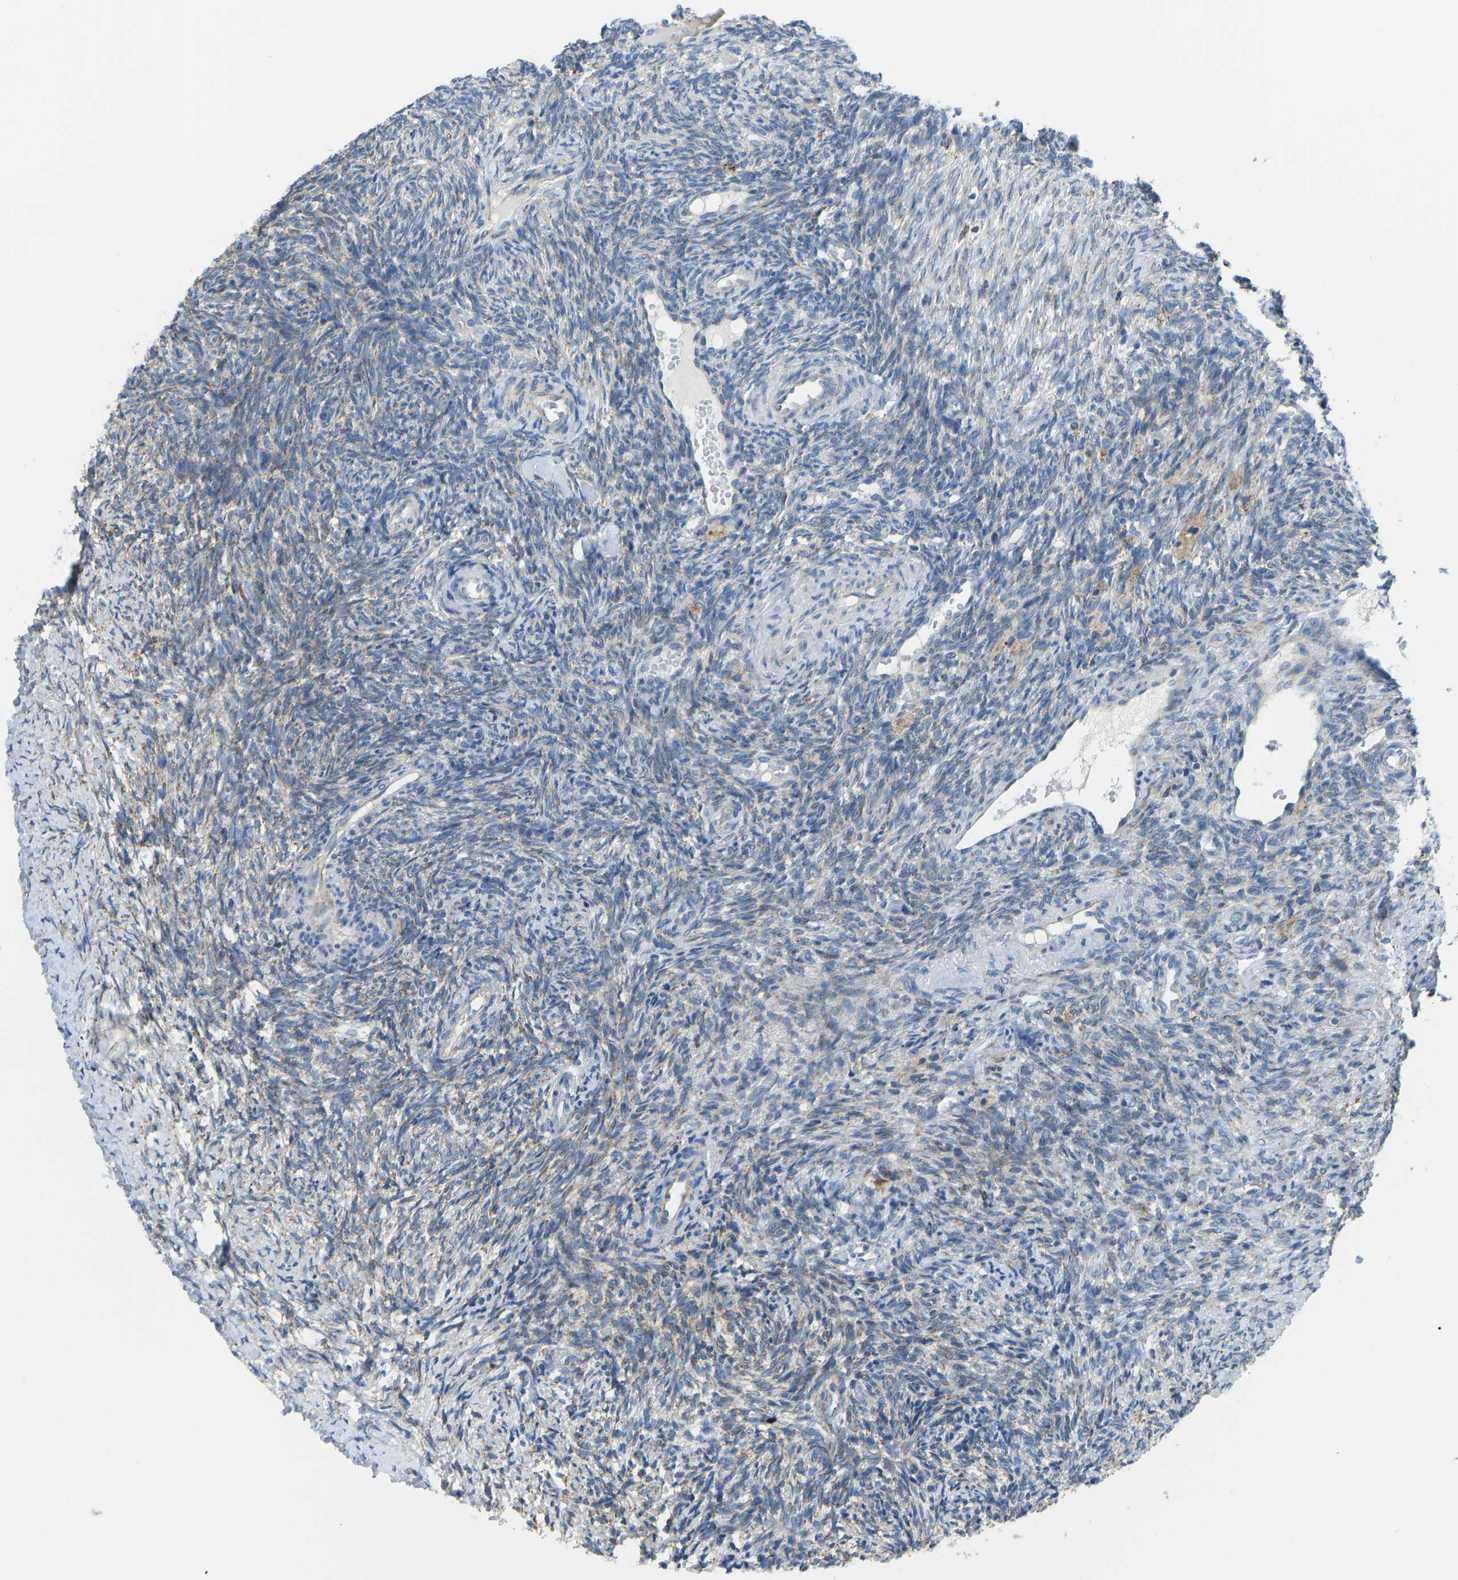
{"staining": {"intensity": "weak", "quantity": ">75%", "location": "cytoplasmic/membranous"}, "tissue": "ovary", "cell_type": "Follicle cells", "image_type": "normal", "snomed": [{"axis": "morphology", "description": "Normal tissue, NOS"}, {"axis": "topography", "description": "Ovary"}], "caption": "Immunohistochemistry (IHC) image of unremarkable ovary stained for a protein (brown), which displays low levels of weak cytoplasmic/membranous staining in about >75% of follicle cells.", "gene": "SMIM20", "patient": {"sex": "female", "age": 41}}